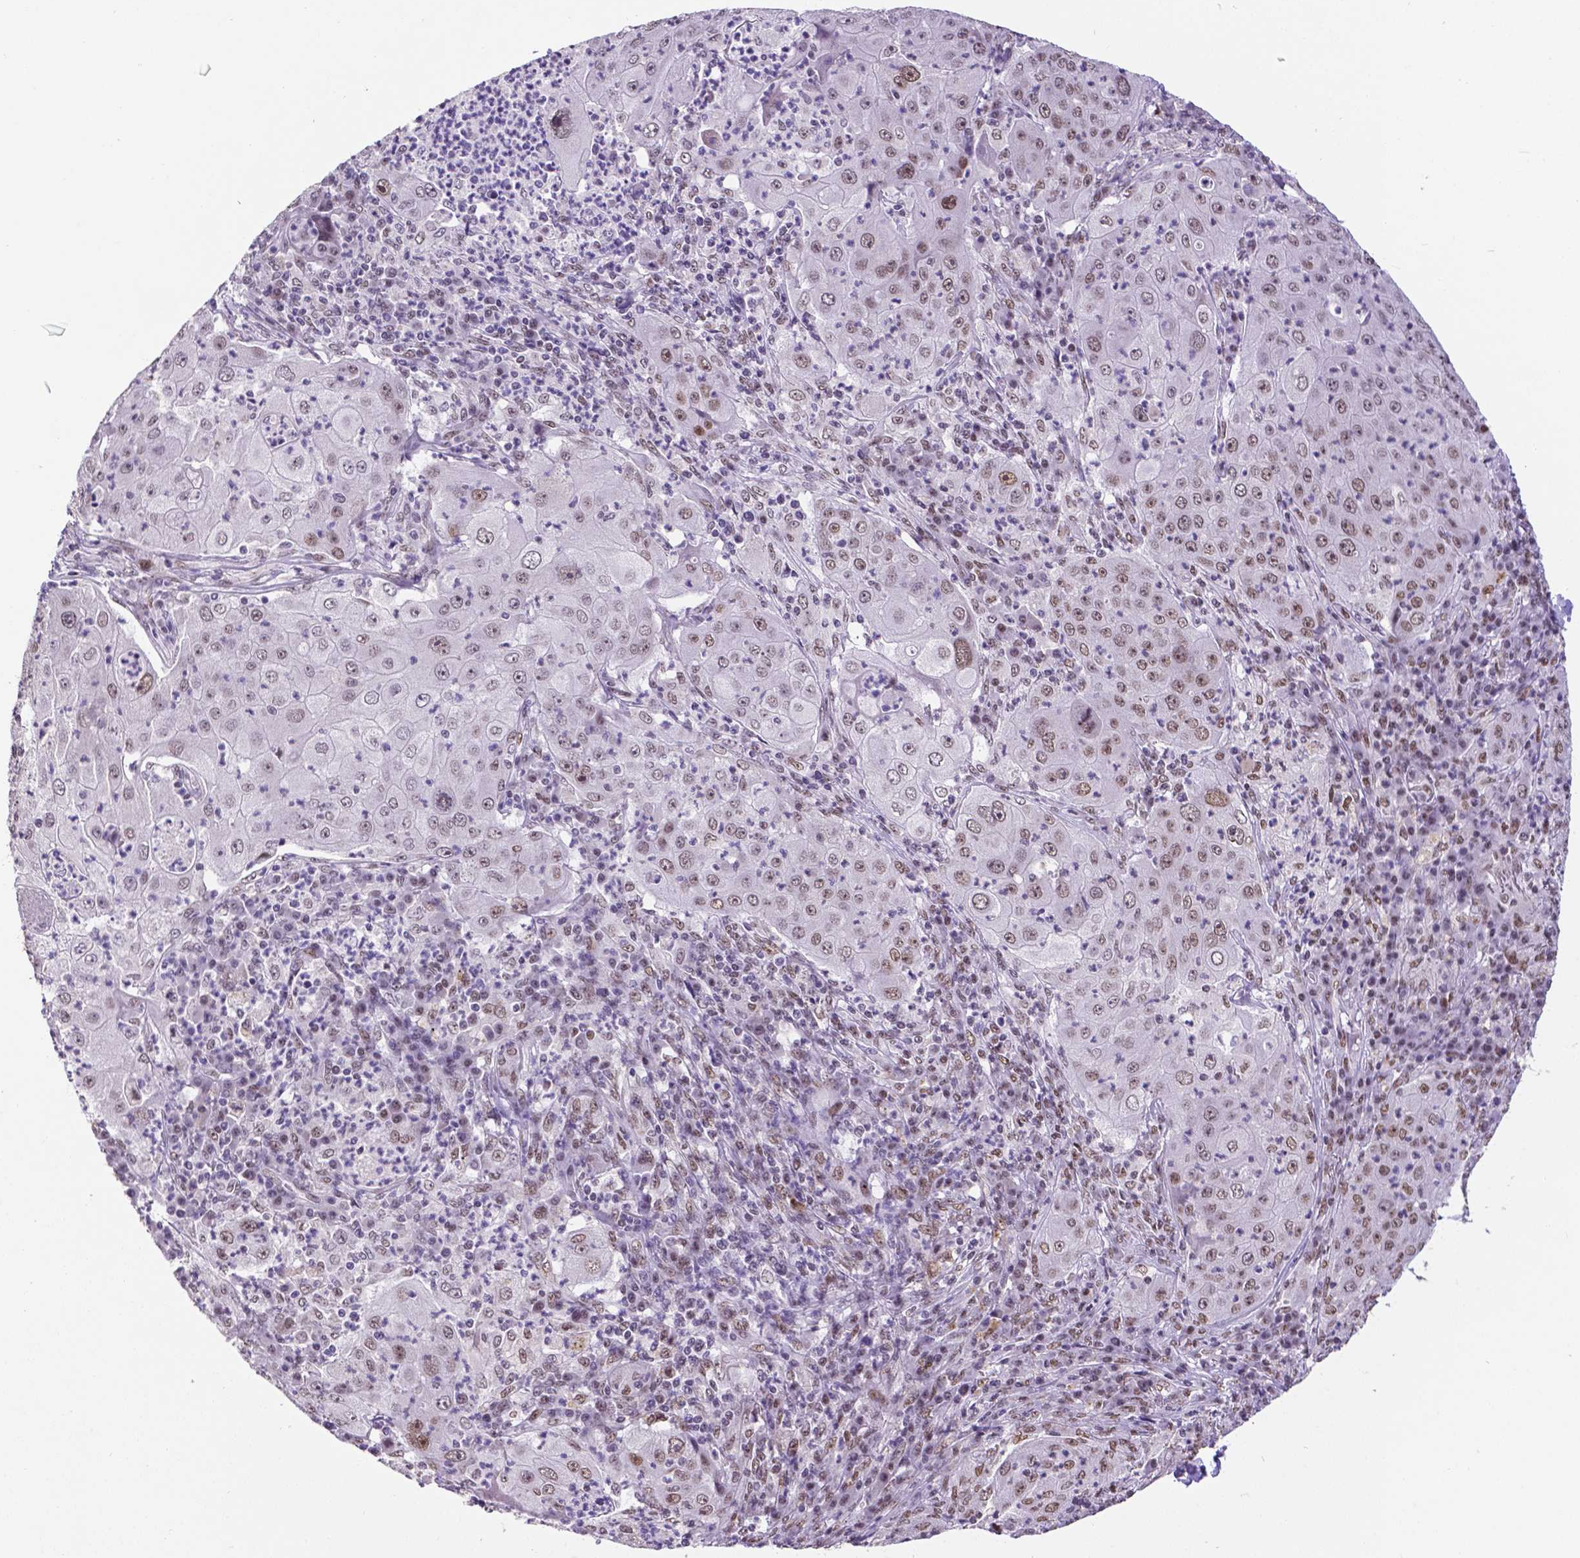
{"staining": {"intensity": "weak", "quantity": ">75%", "location": "nuclear"}, "tissue": "lung cancer", "cell_type": "Tumor cells", "image_type": "cancer", "snomed": [{"axis": "morphology", "description": "Squamous cell carcinoma, NOS"}, {"axis": "topography", "description": "Lung"}], "caption": "Tumor cells demonstrate low levels of weak nuclear expression in about >75% of cells in human lung cancer (squamous cell carcinoma).", "gene": "ATRX", "patient": {"sex": "female", "age": 59}}